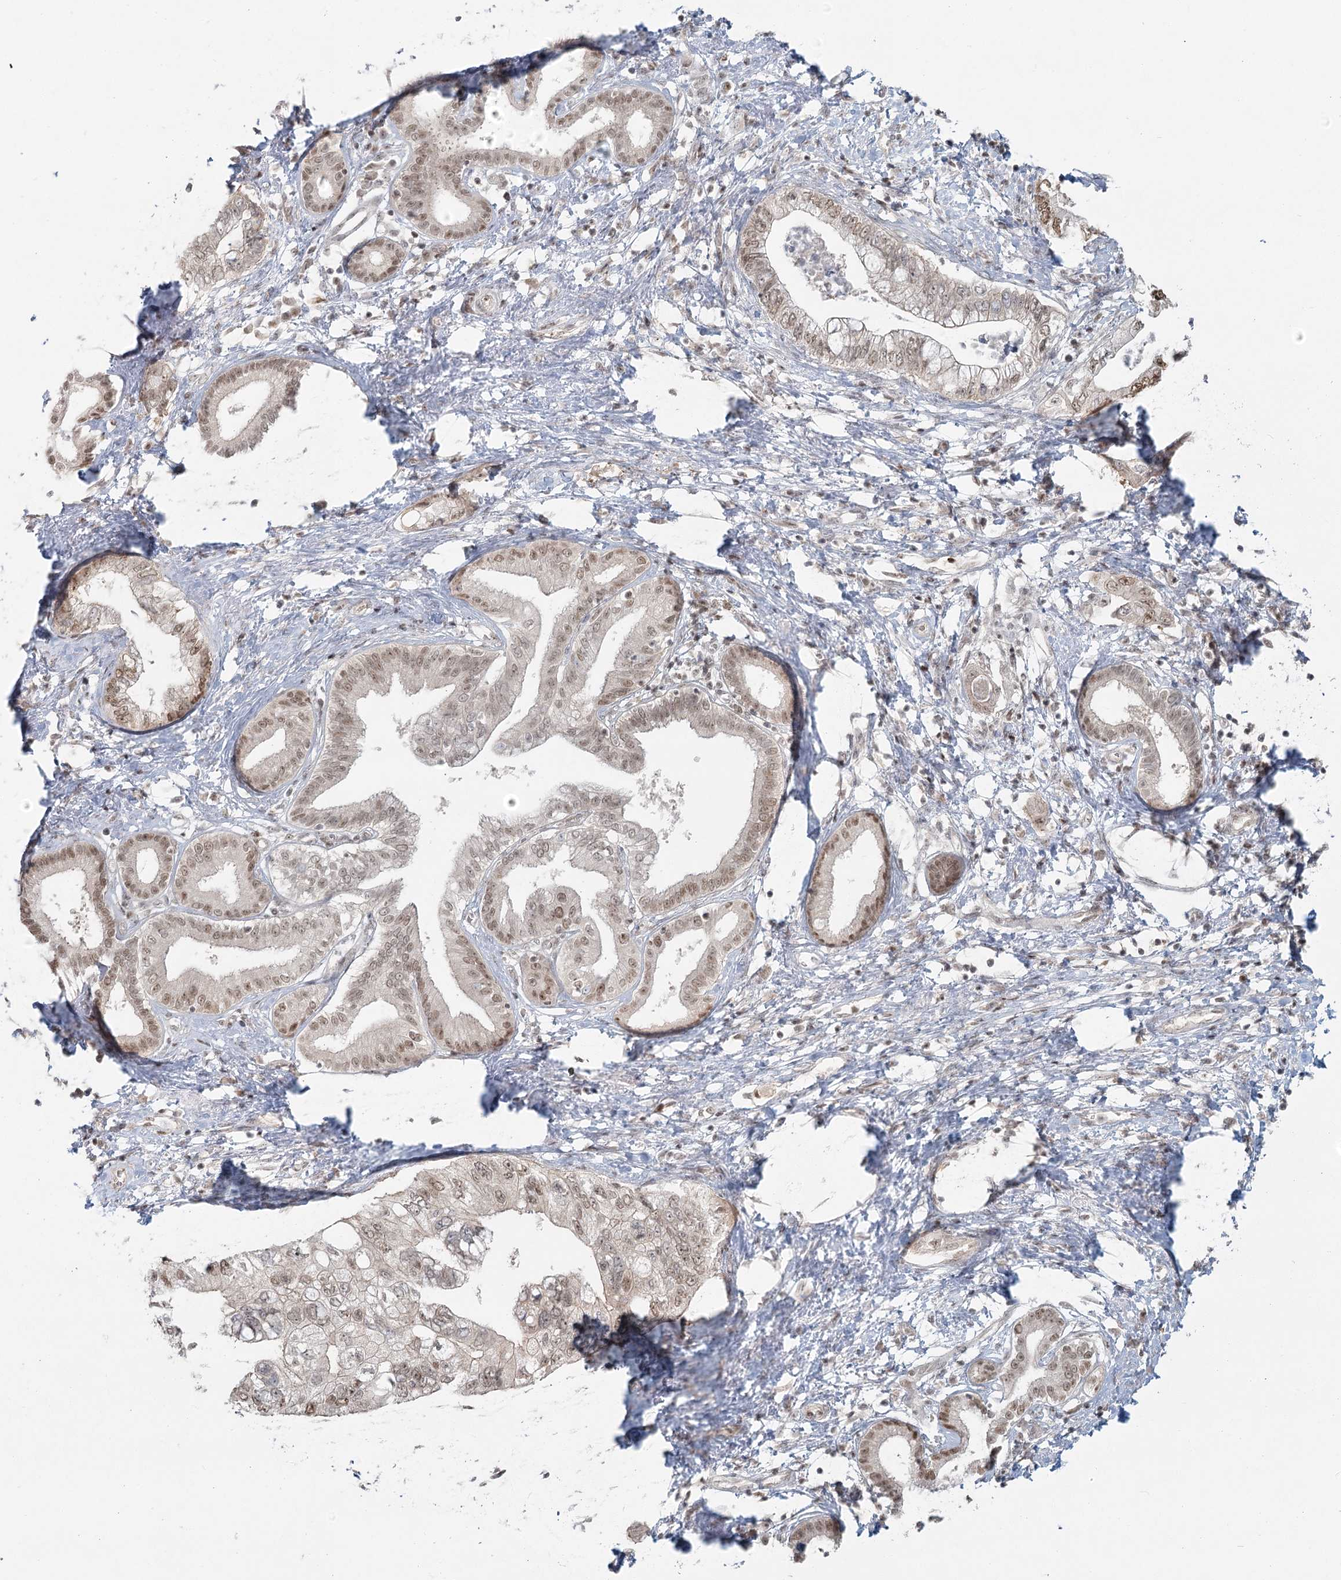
{"staining": {"intensity": "moderate", "quantity": "25%-75%", "location": "nuclear"}, "tissue": "pancreatic cancer", "cell_type": "Tumor cells", "image_type": "cancer", "snomed": [{"axis": "morphology", "description": "Adenocarcinoma, NOS"}, {"axis": "topography", "description": "Pancreas"}], "caption": "Human adenocarcinoma (pancreatic) stained with a protein marker displays moderate staining in tumor cells.", "gene": "R3HCC1L", "patient": {"sex": "female", "age": 73}}